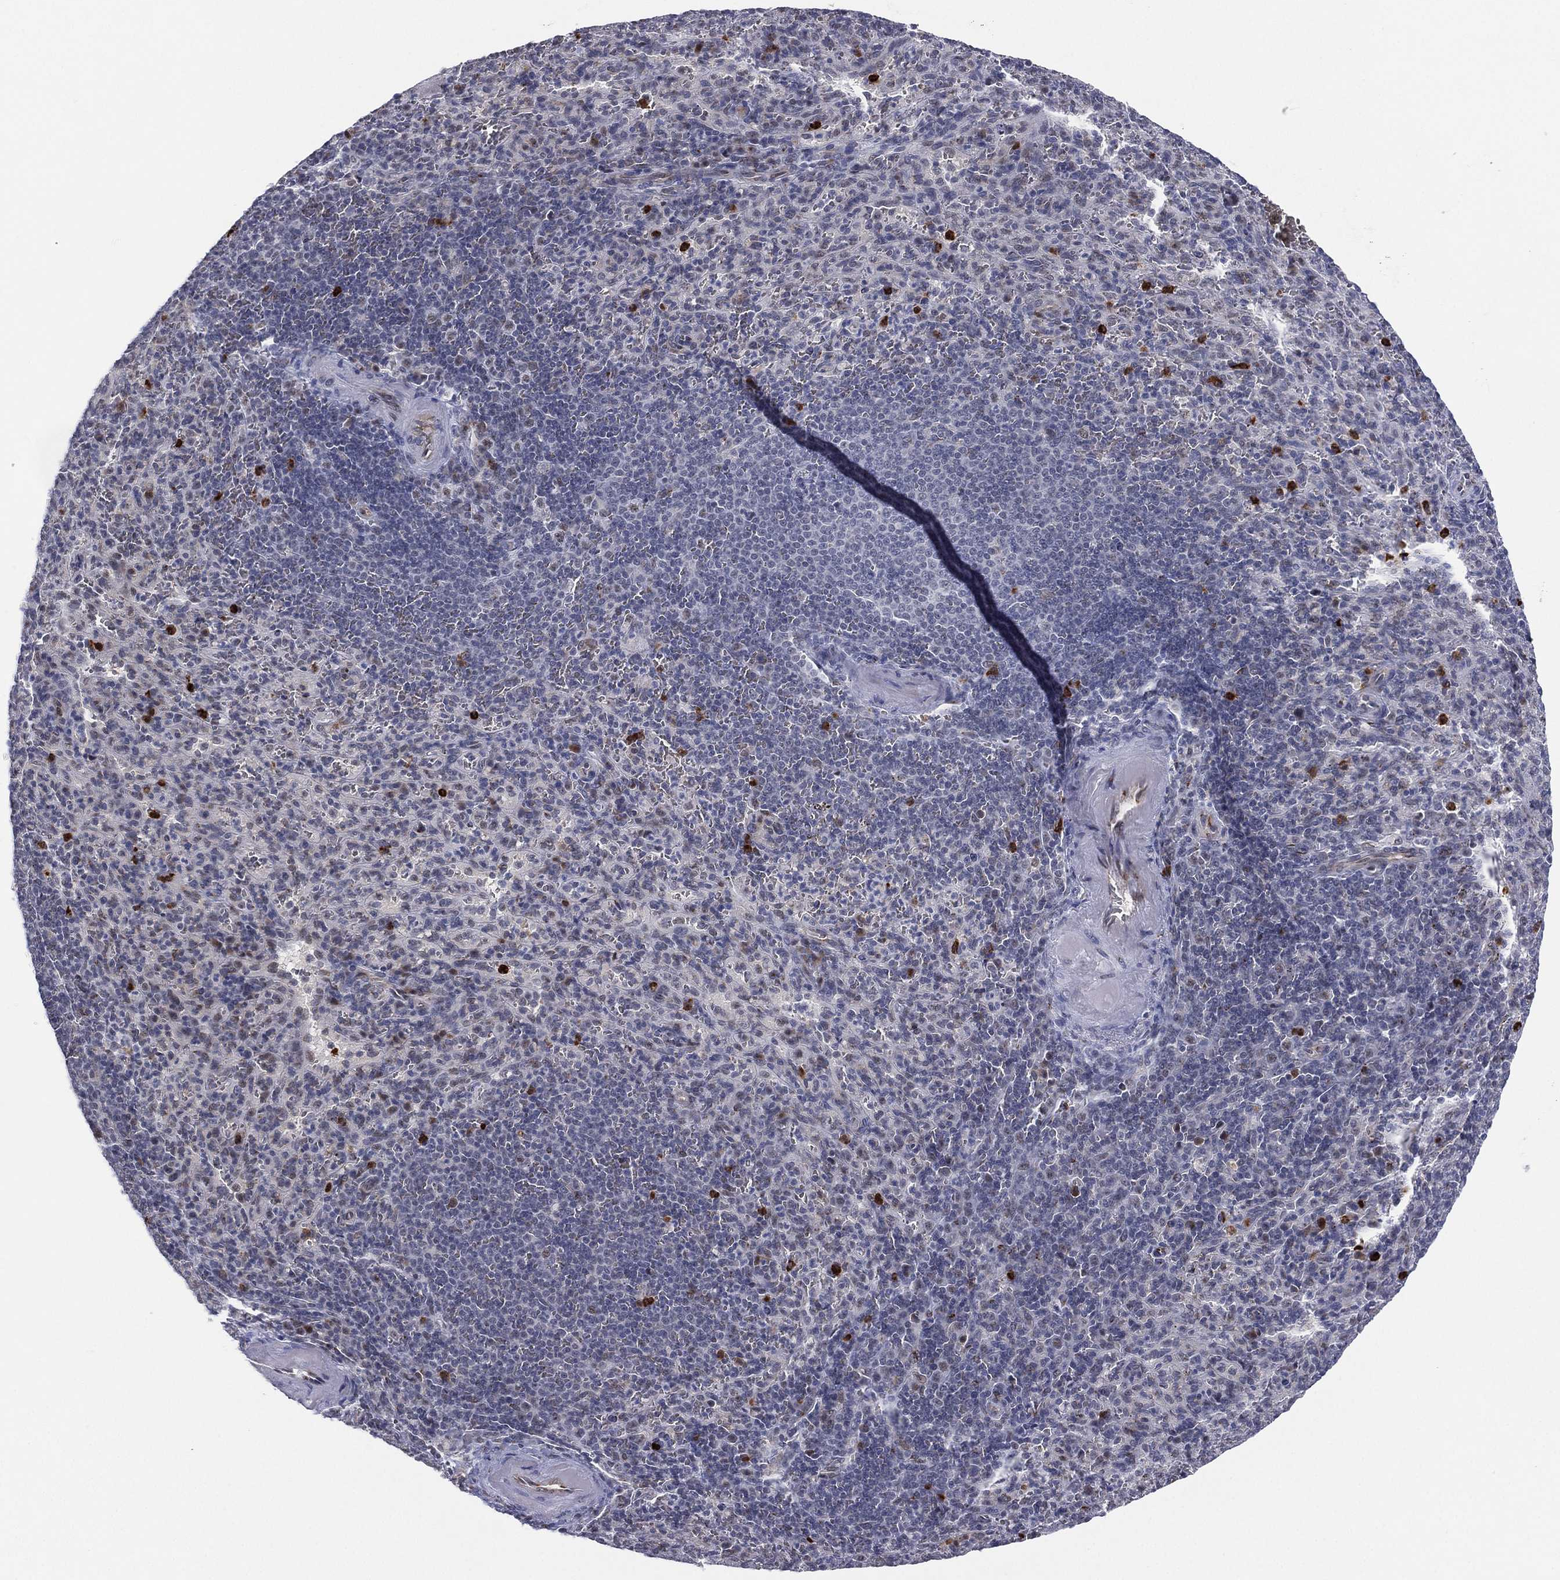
{"staining": {"intensity": "strong", "quantity": "25%-75%", "location": "cytoplasmic/membranous,nuclear"}, "tissue": "spleen", "cell_type": "Cells in red pulp", "image_type": "normal", "snomed": [{"axis": "morphology", "description": "Normal tissue, NOS"}, {"axis": "topography", "description": "Spleen"}], "caption": "This photomicrograph exhibits IHC staining of normal human spleen, with high strong cytoplasmic/membranous,nuclear expression in about 25%-75% of cells in red pulp.", "gene": "CD177", "patient": {"sex": "male", "age": 57}}